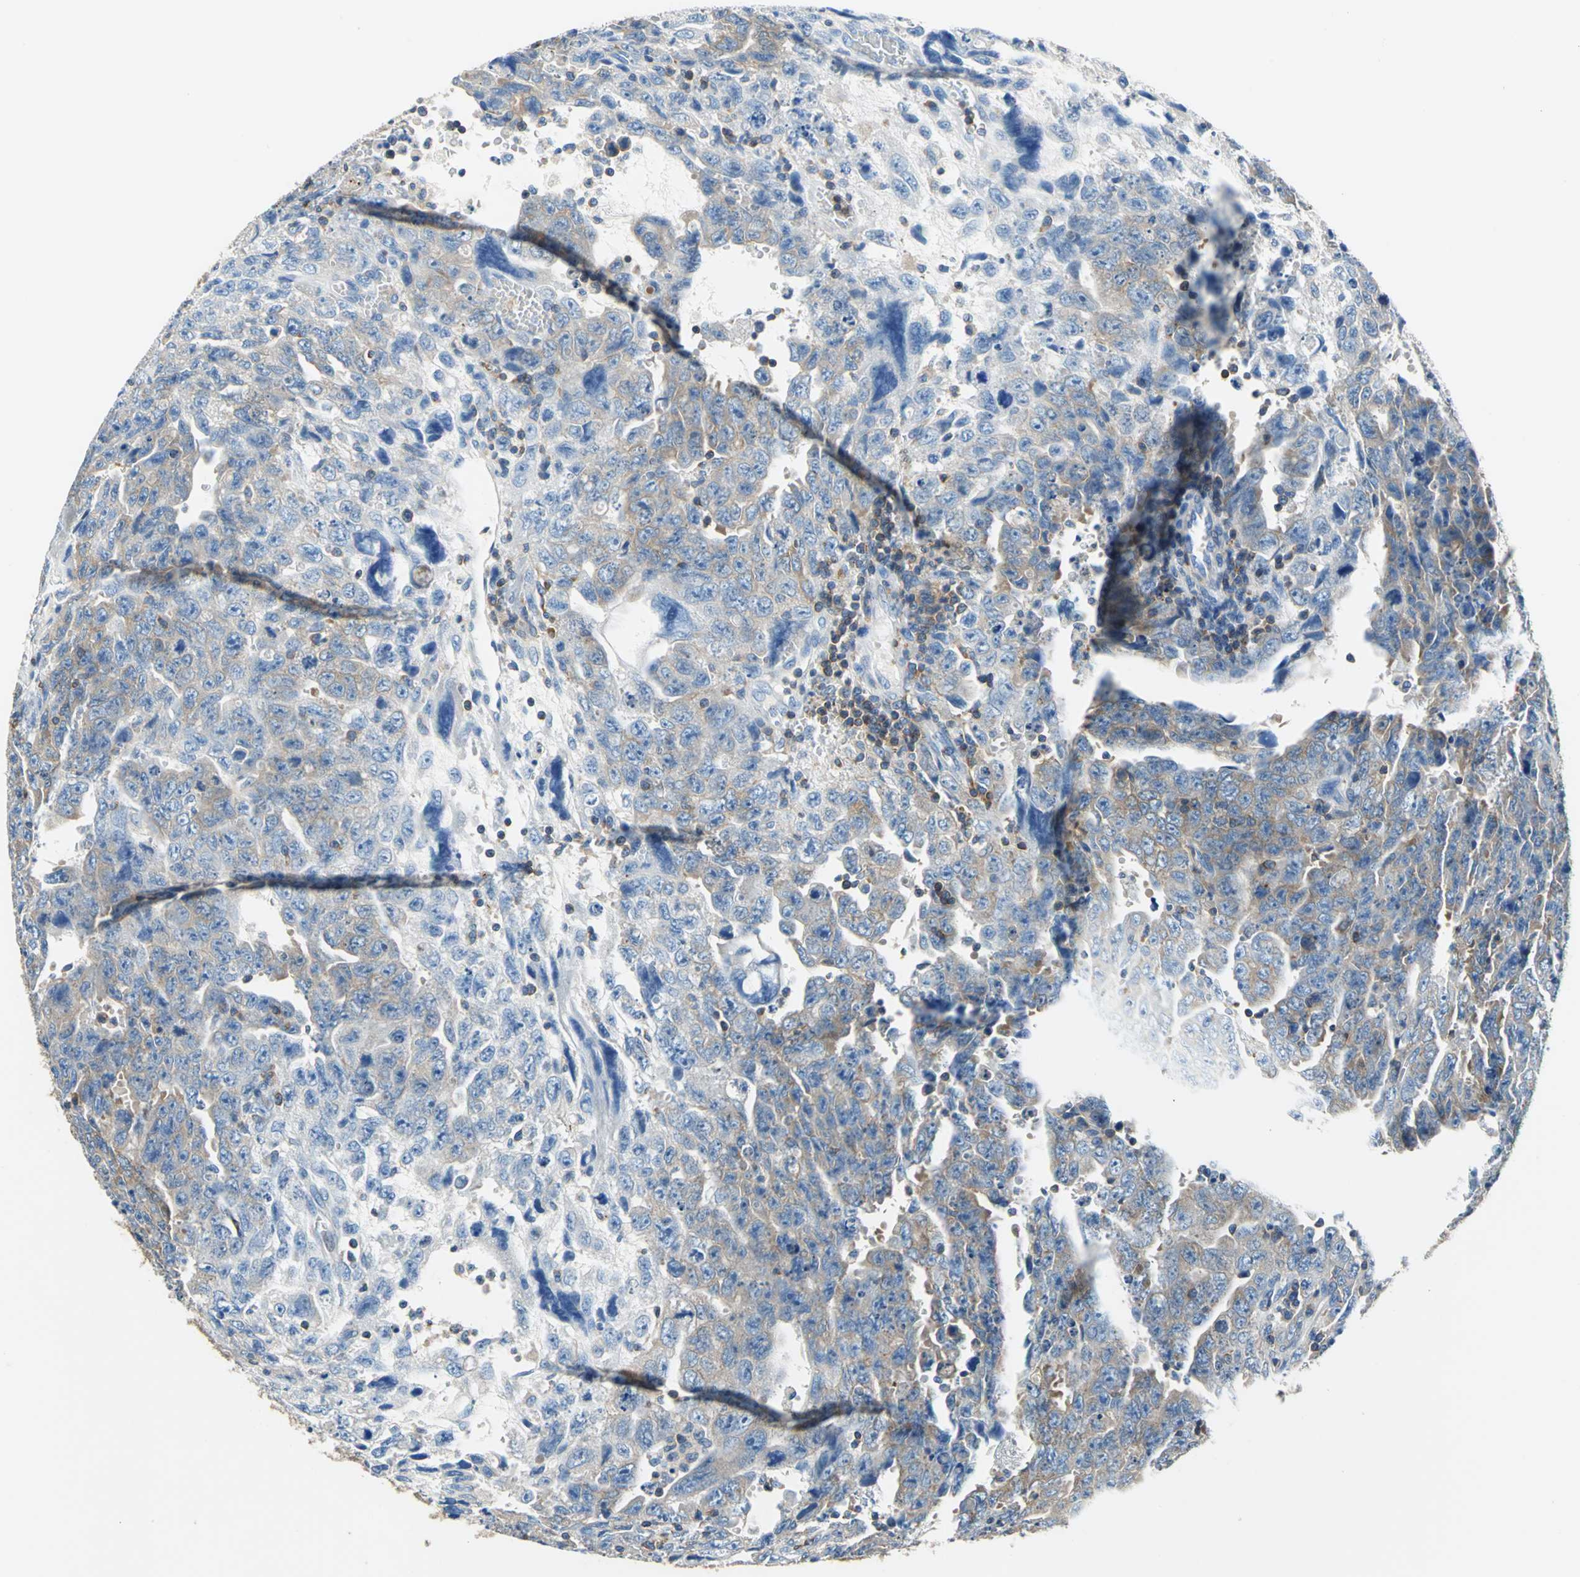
{"staining": {"intensity": "moderate", "quantity": "25%-75%", "location": "cytoplasmic/membranous"}, "tissue": "testis cancer", "cell_type": "Tumor cells", "image_type": "cancer", "snomed": [{"axis": "morphology", "description": "Carcinoma, Embryonal, NOS"}, {"axis": "topography", "description": "Testis"}], "caption": "Brown immunohistochemical staining in testis cancer (embryonal carcinoma) exhibits moderate cytoplasmic/membranous staining in approximately 25%-75% of tumor cells.", "gene": "SEPTIN6", "patient": {"sex": "male", "age": 28}}